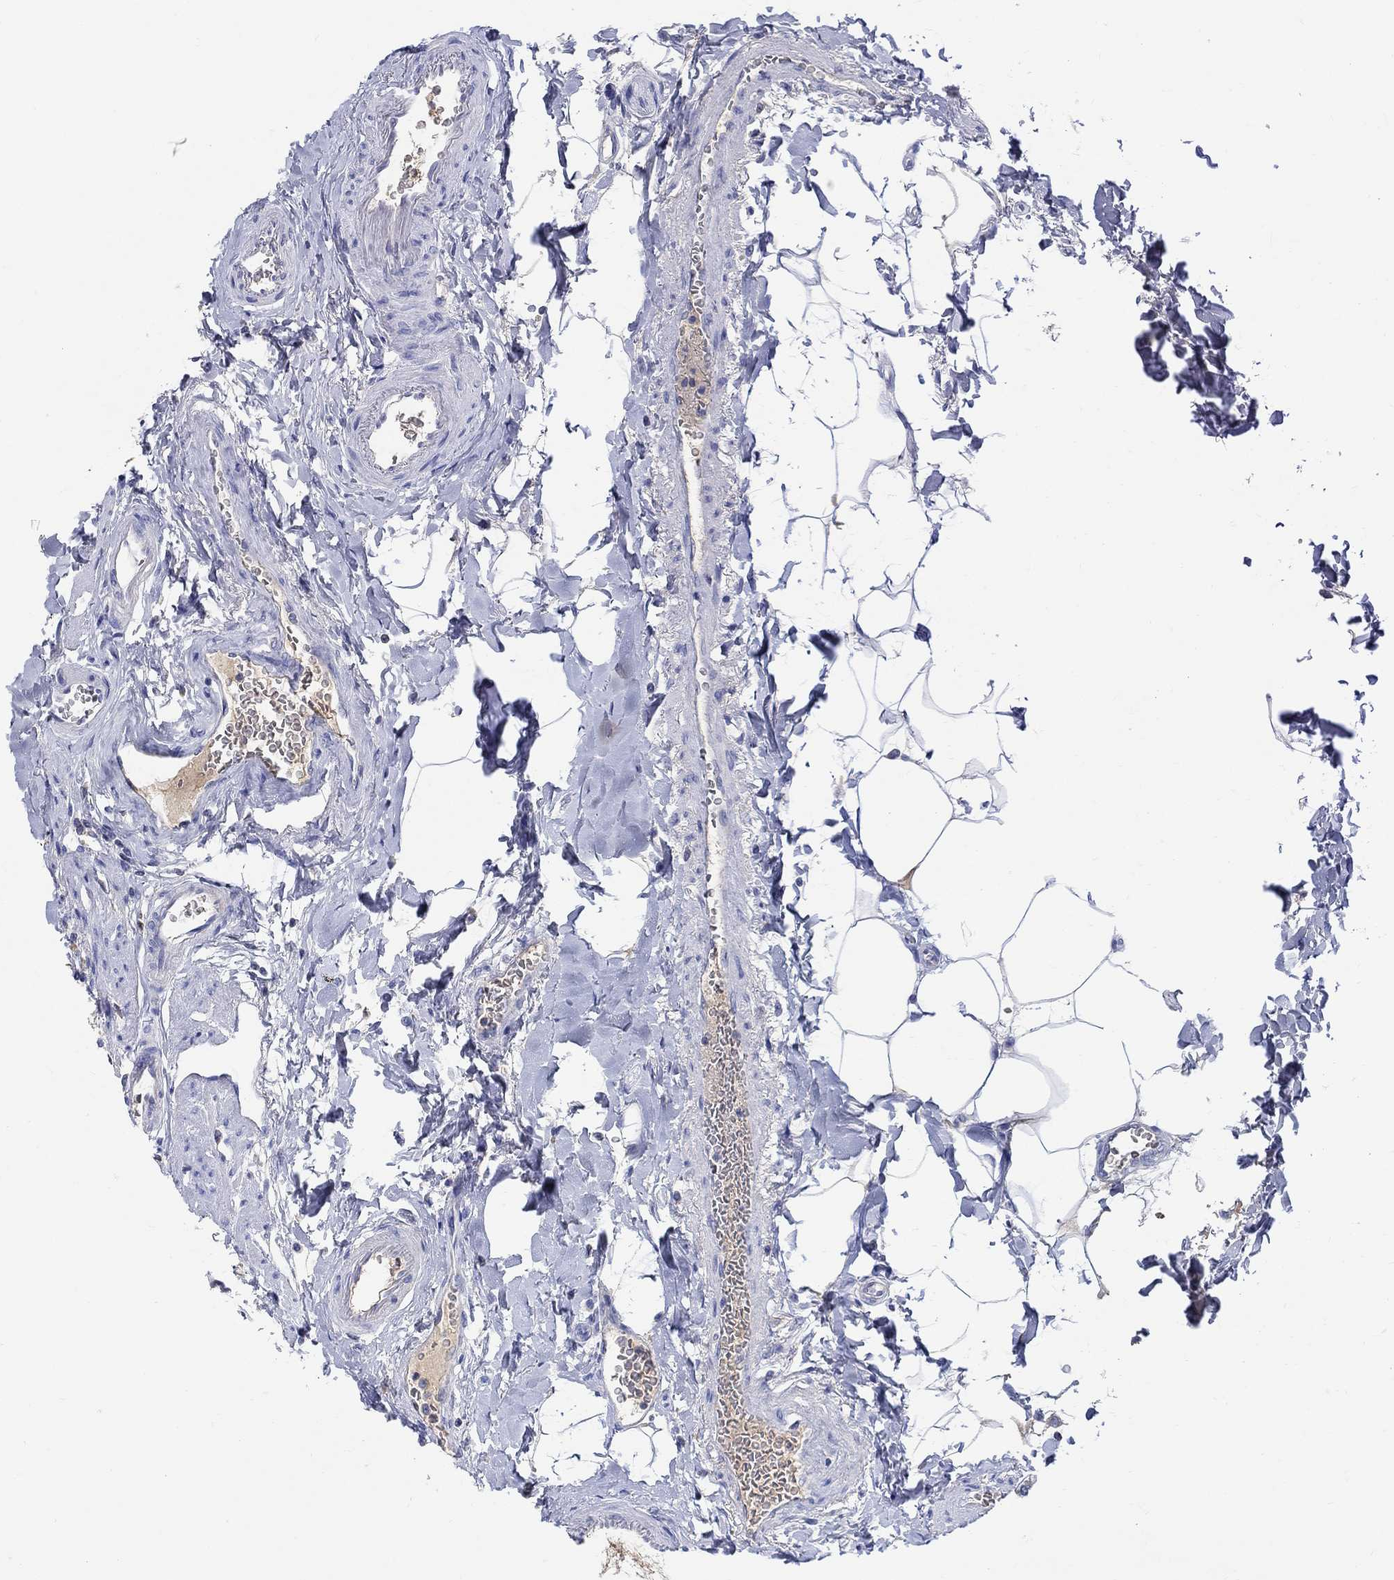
{"staining": {"intensity": "negative", "quantity": "none", "location": "none"}, "tissue": "stomach", "cell_type": "Glandular cells", "image_type": "normal", "snomed": [{"axis": "morphology", "description": "Normal tissue, NOS"}, {"axis": "topography", "description": "Stomach, upper"}, {"axis": "topography", "description": "Stomach"}], "caption": "DAB (3,3'-diaminobenzidine) immunohistochemical staining of normal stomach shows no significant positivity in glandular cells.", "gene": "GCM1", "patient": {"sex": "male", "age": 62}}